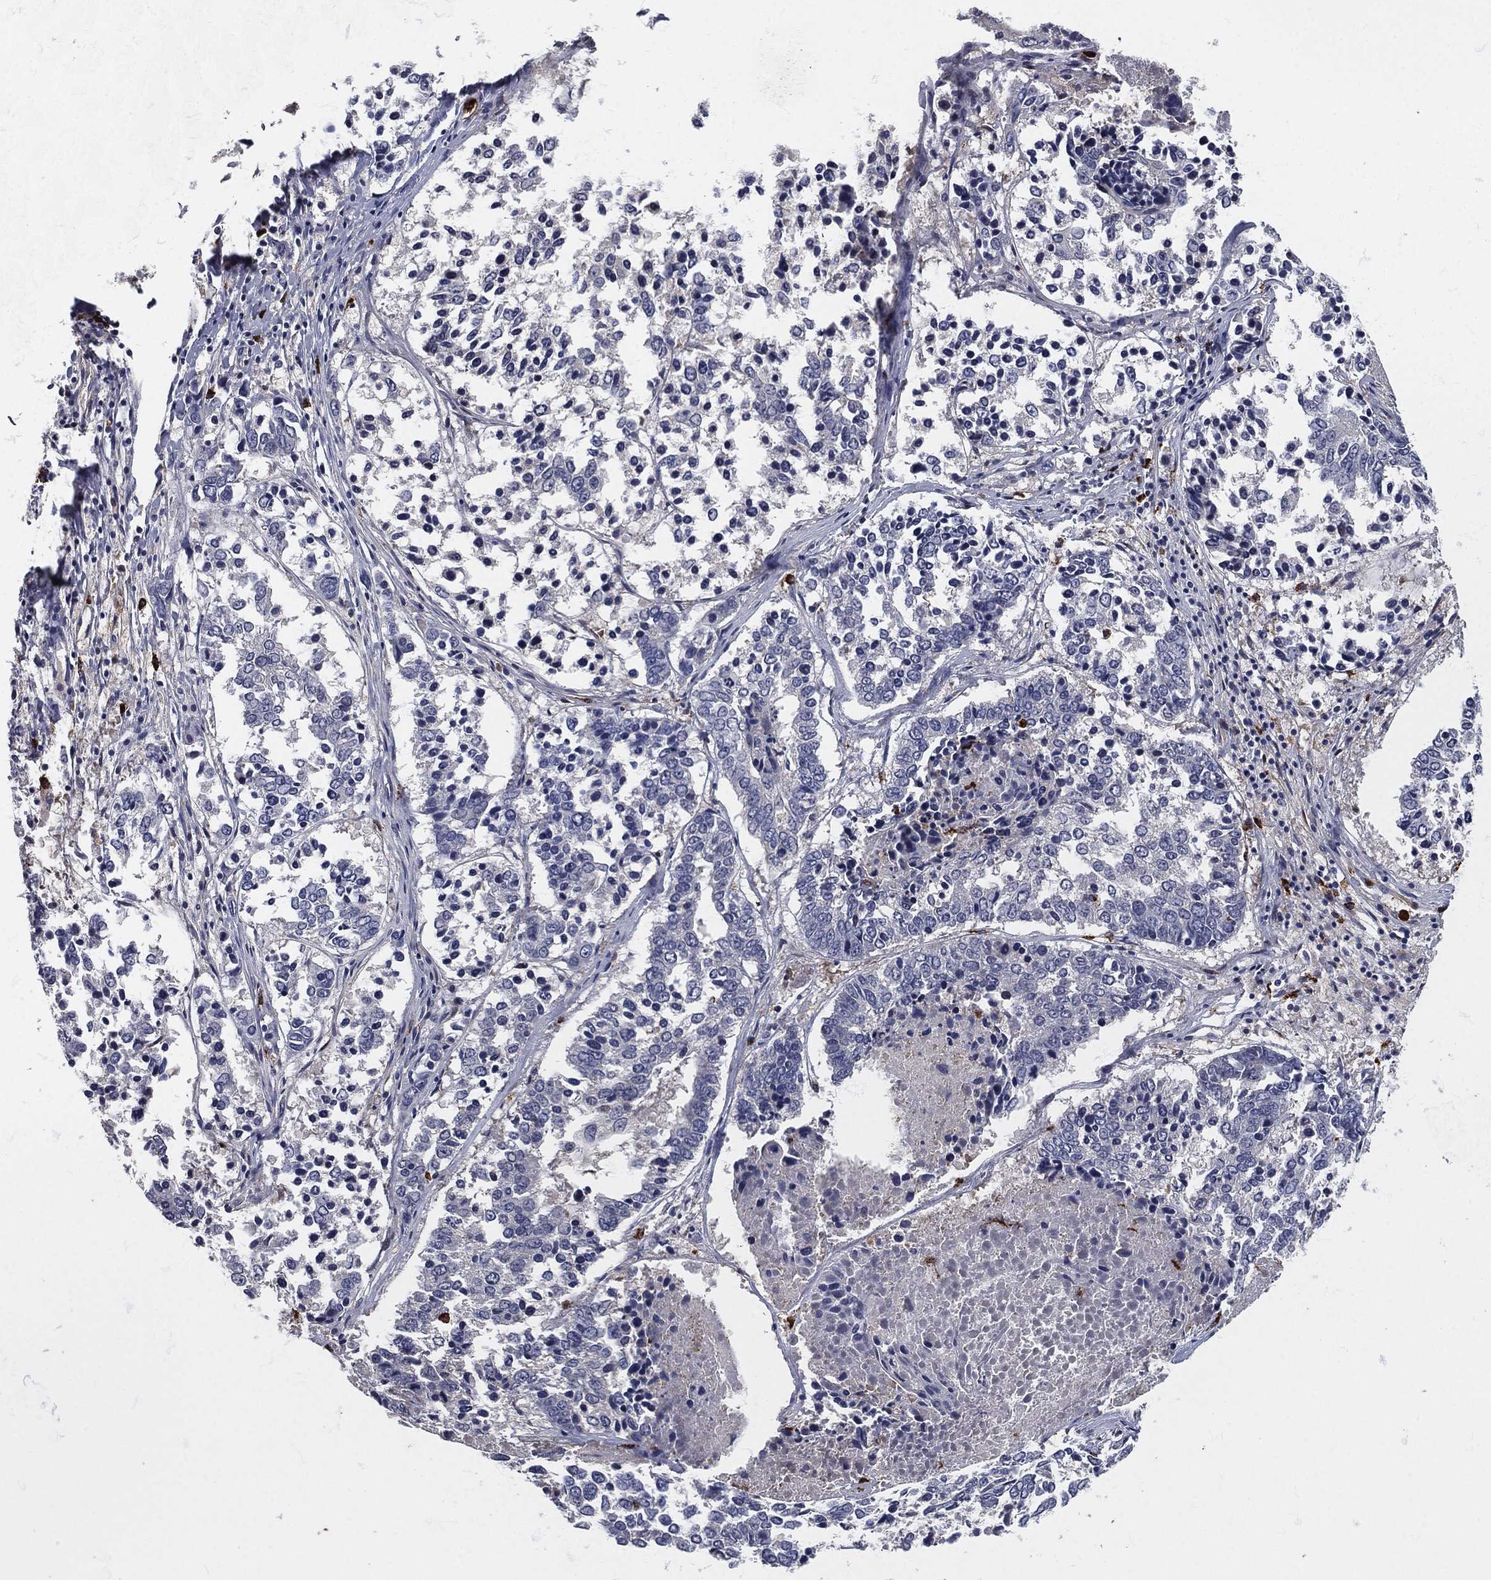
{"staining": {"intensity": "negative", "quantity": "none", "location": "none"}, "tissue": "lung cancer", "cell_type": "Tumor cells", "image_type": "cancer", "snomed": [{"axis": "morphology", "description": "Squamous cell carcinoma, NOS"}, {"axis": "topography", "description": "Lung"}], "caption": "There is no significant positivity in tumor cells of lung cancer (squamous cell carcinoma).", "gene": "MPO", "patient": {"sex": "male", "age": 82}}